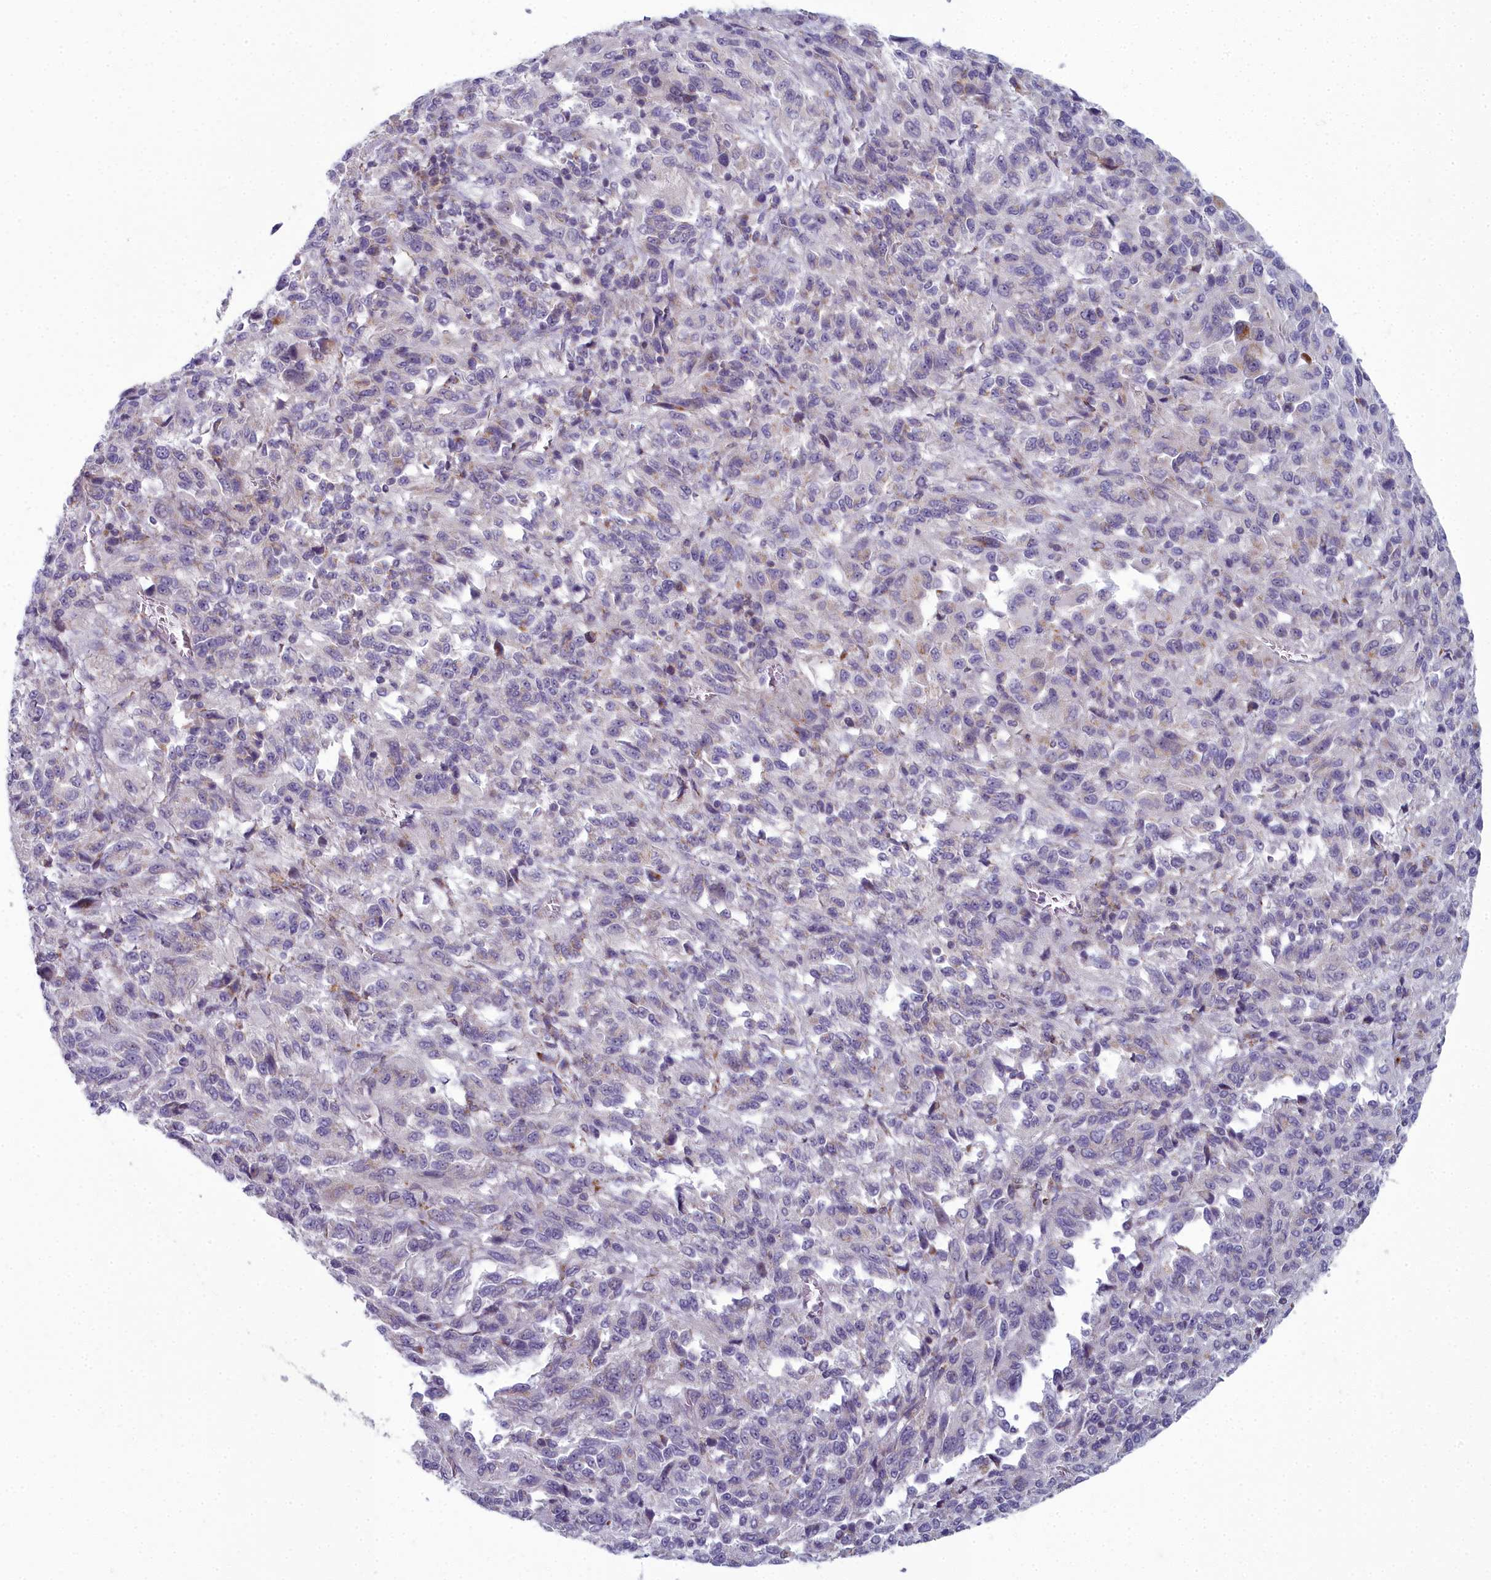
{"staining": {"intensity": "weak", "quantity": "<25%", "location": "cytoplasmic/membranous"}, "tissue": "melanoma", "cell_type": "Tumor cells", "image_type": "cancer", "snomed": [{"axis": "morphology", "description": "Malignant melanoma, Metastatic site"}, {"axis": "topography", "description": "Lung"}], "caption": "This is a photomicrograph of immunohistochemistry (IHC) staining of melanoma, which shows no expression in tumor cells. Nuclei are stained in blue.", "gene": "INSYN2A", "patient": {"sex": "male", "age": 64}}